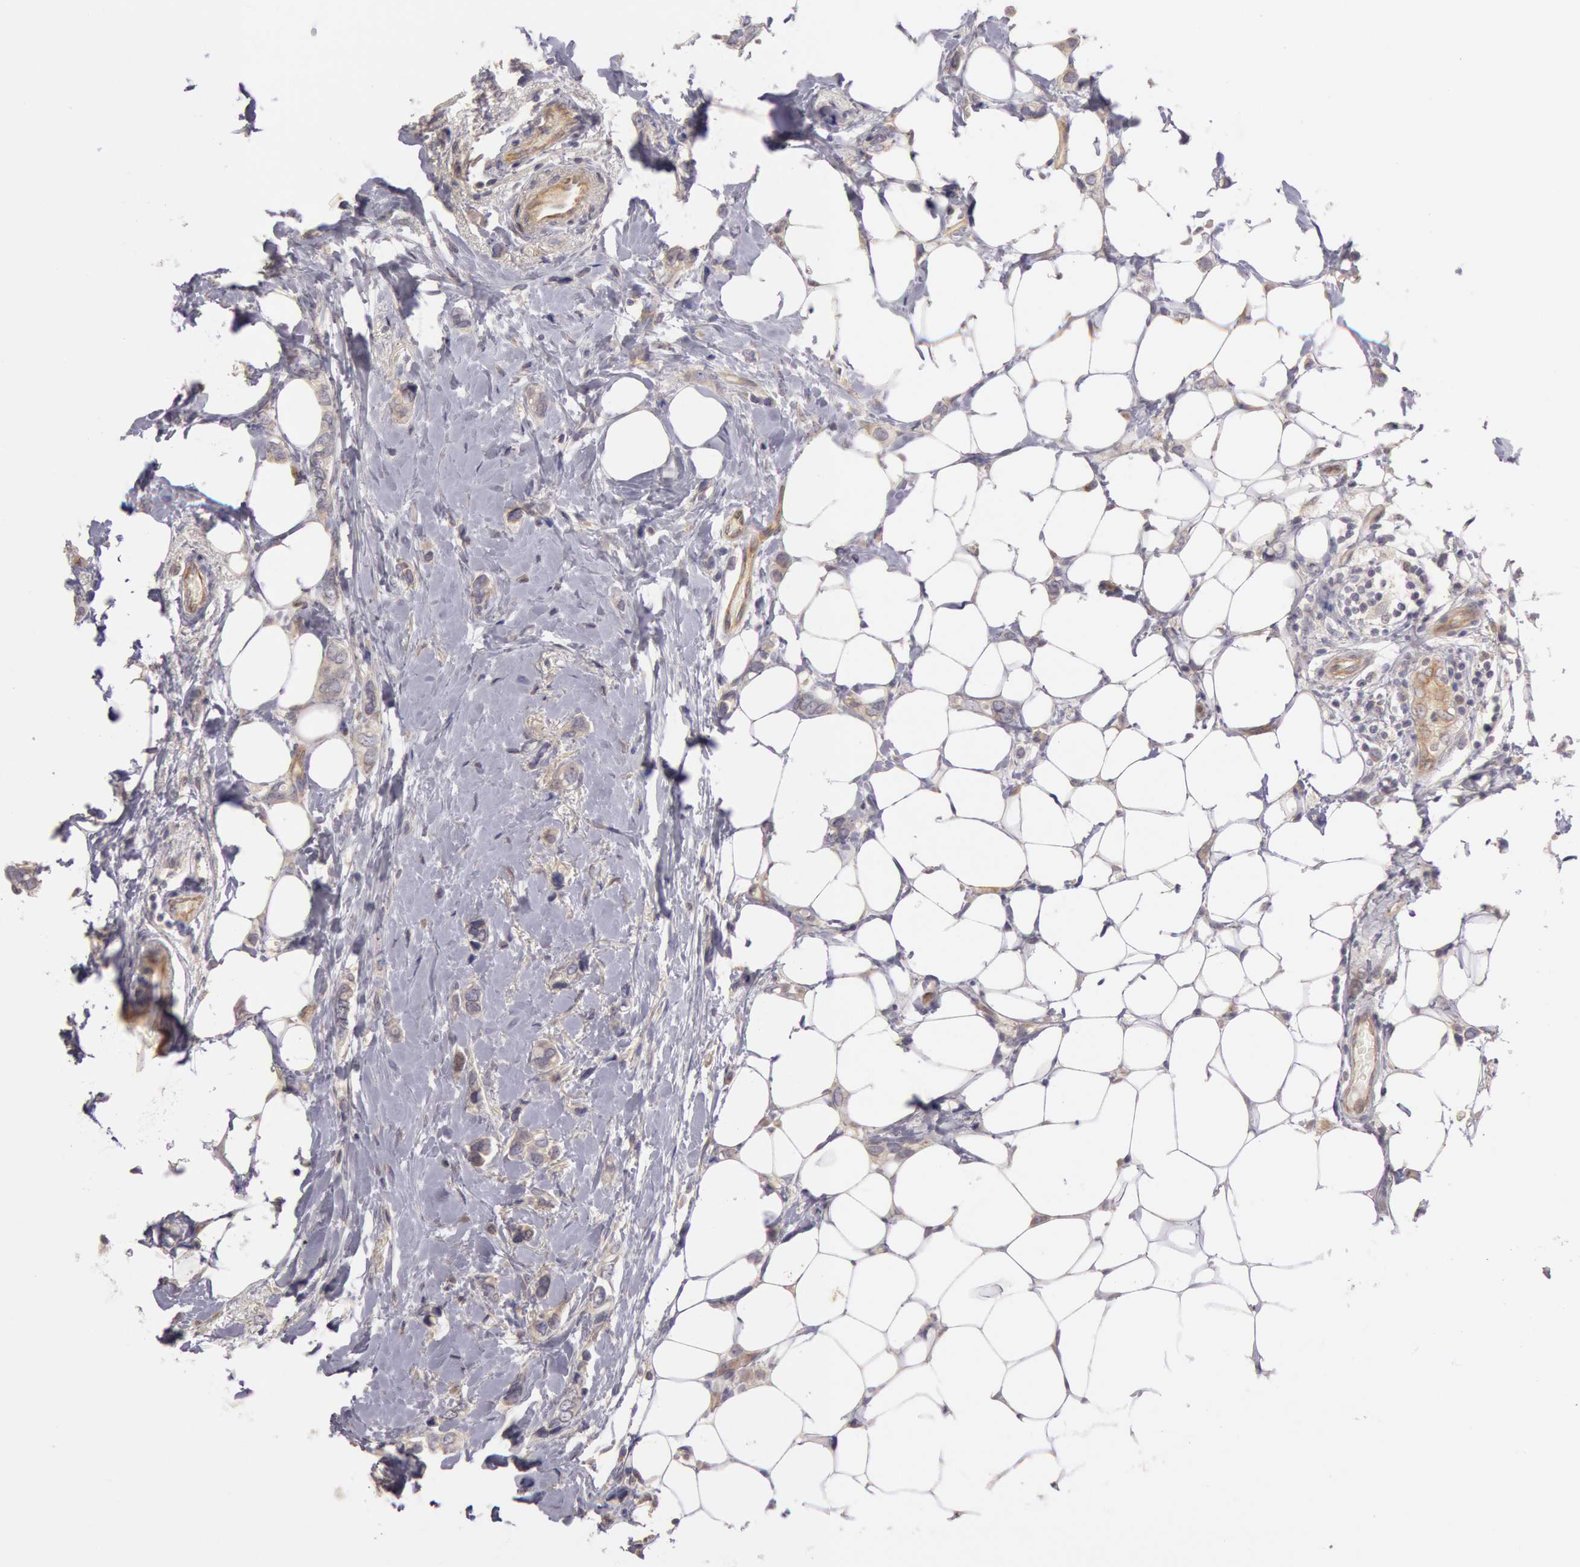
{"staining": {"intensity": "weak", "quantity": "<25%", "location": "nuclear"}, "tissue": "breast cancer", "cell_type": "Tumor cells", "image_type": "cancer", "snomed": [{"axis": "morphology", "description": "Duct carcinoma"}, {"axis": "topography", "description": "Breast"}], "caption": "The photomicrograph shows no significant staining in tumor cells of breast cancer.", "gene": "AMOTL1", "patient": {"sex": "female", "age": 72}}